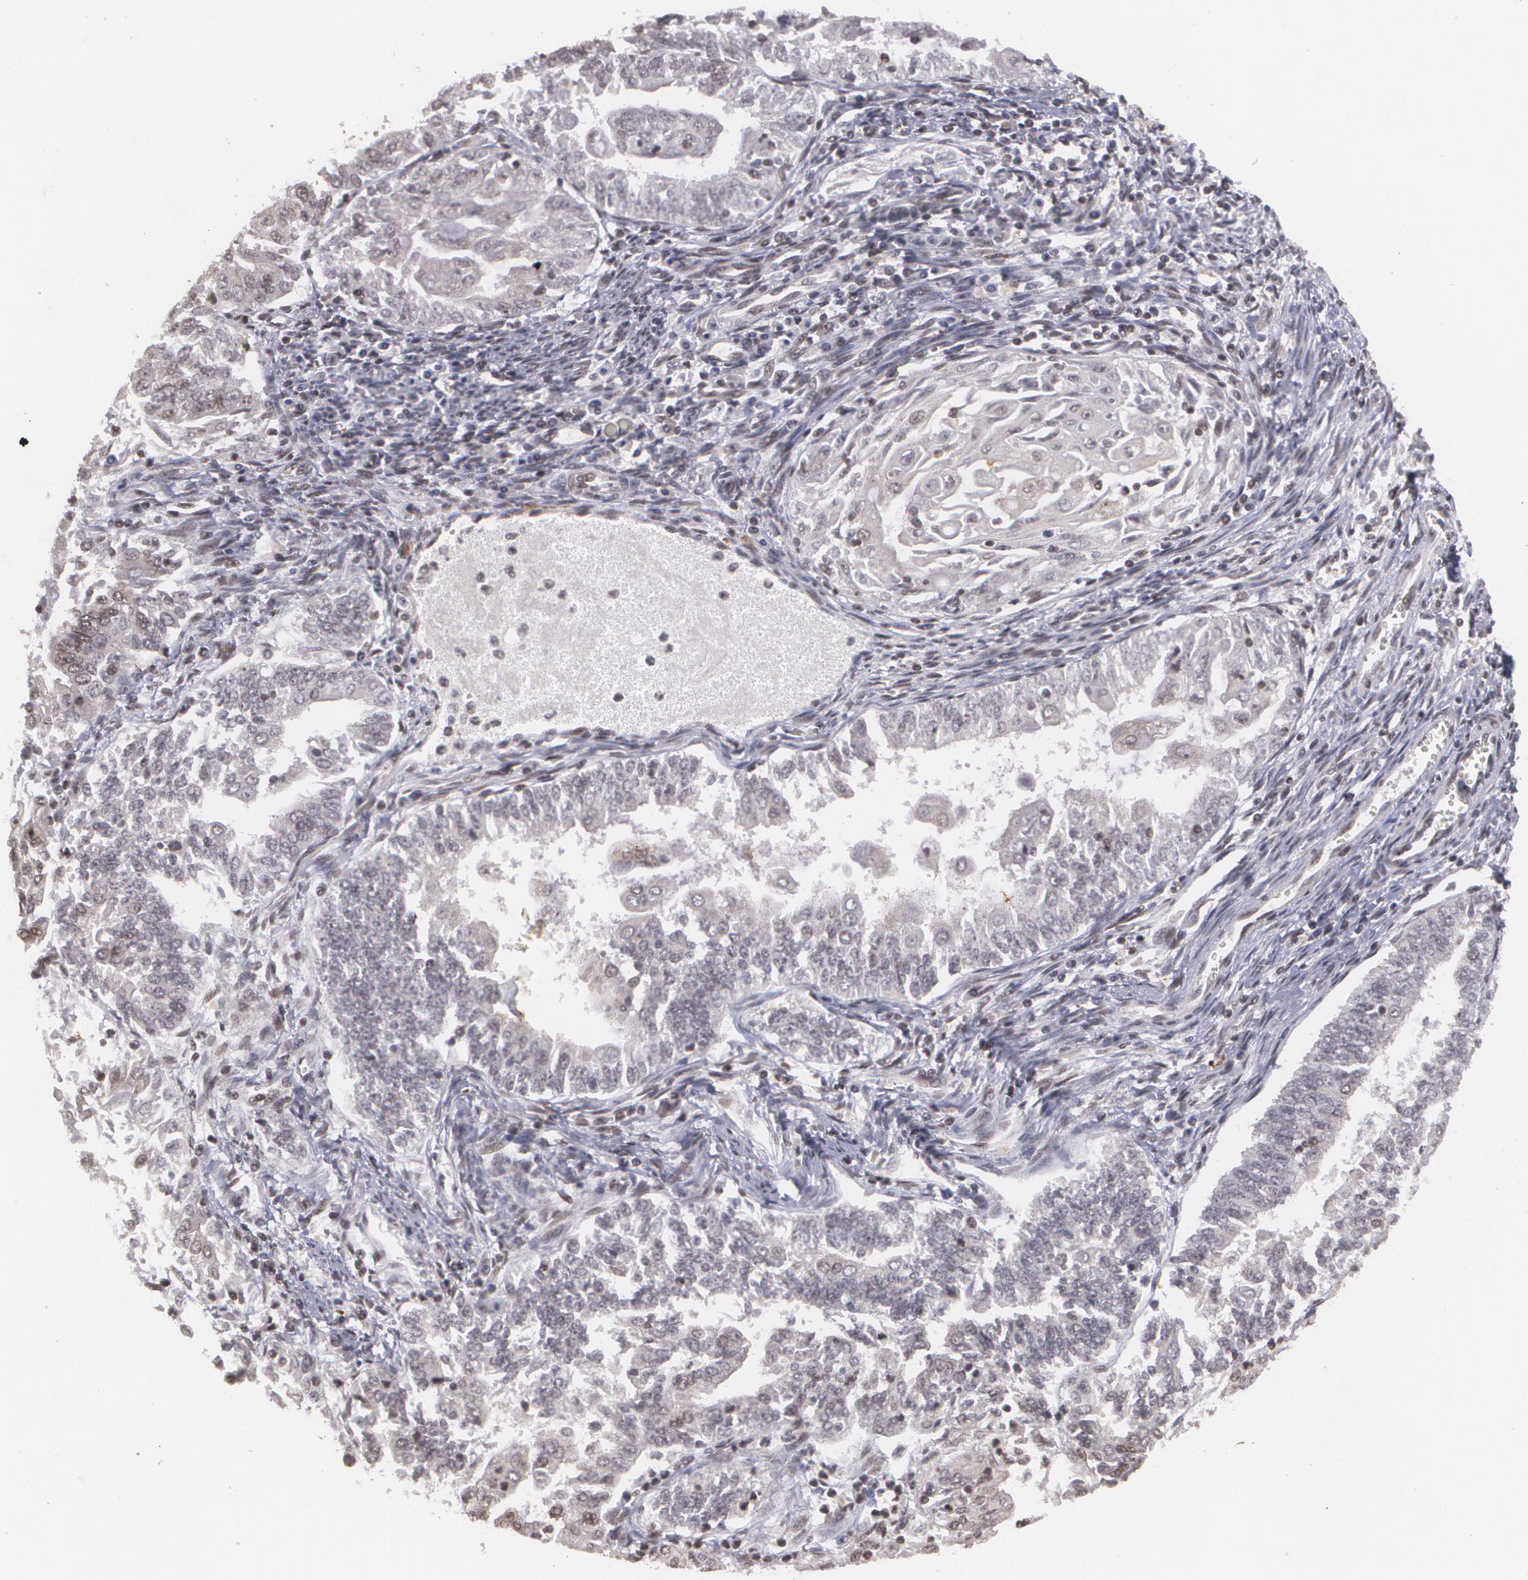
{"staining": {"intensity": "weak", "quantity": ">75%", "location": "cytoplasmic/membranous"}, "tissue": "endometrial cancer", "cell_type": "Tumor cells", "image_type": "cancer", "snomed": [{"axis": "morphology", "description": "Adenocarcinoma, NOS"}, {"axis": "topography", "description": "Endometrium"}], "caption": "Brown immunohistochemical staining in human adenocarcinoma (endometrial) shows weak cytoplasmic/membranous staining in approximately >75% of tumor cells. (DAB (3,3'-diaminobenzidine) IHC, brown staining for protein, blue staining for nuclei).", "gene": "RXRB", "patient": {"sex": "female", "age": 75}}